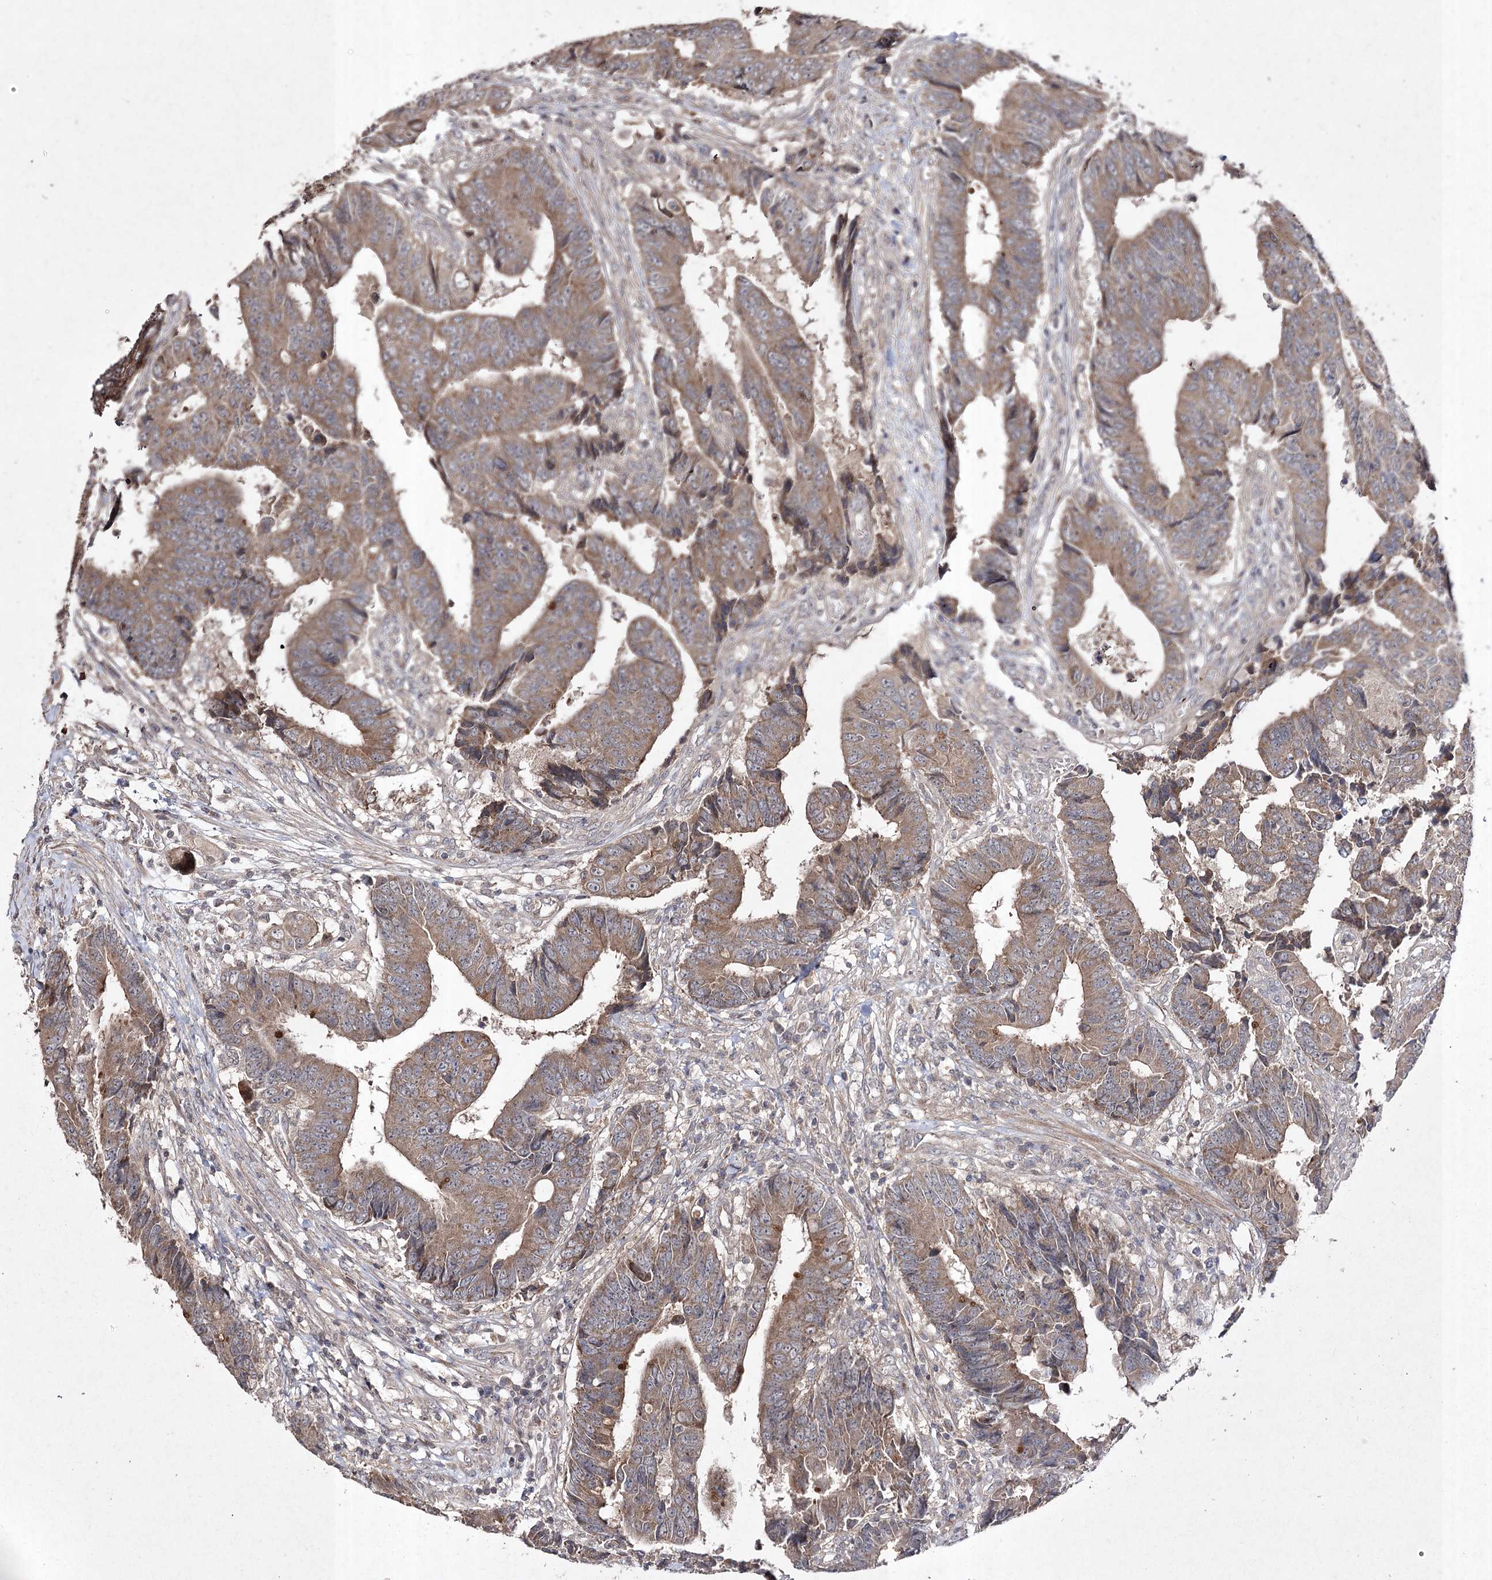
{"staining": {"intensity": "moderate", "quantity": ">75%", "location": "cytoplasmic/membranous"}, "tissue": "colorectal cancer", "cell_type": "Tumor cells", "image_type": "cancer", "snomed": [{"axis": "morphology", "description": "Adenocarcinoma, NOS"}, {"axis": "topography", "description": "Rectum"}], "caption": "A high-resolution histopathology image shows IHC staining of colorectal cancer, which exhibits moderate cytoplasmic/membranous expression in about >75% of tumor cells.", "gene": "FANCL", "patient": {"sex": "male", "age": 84}}